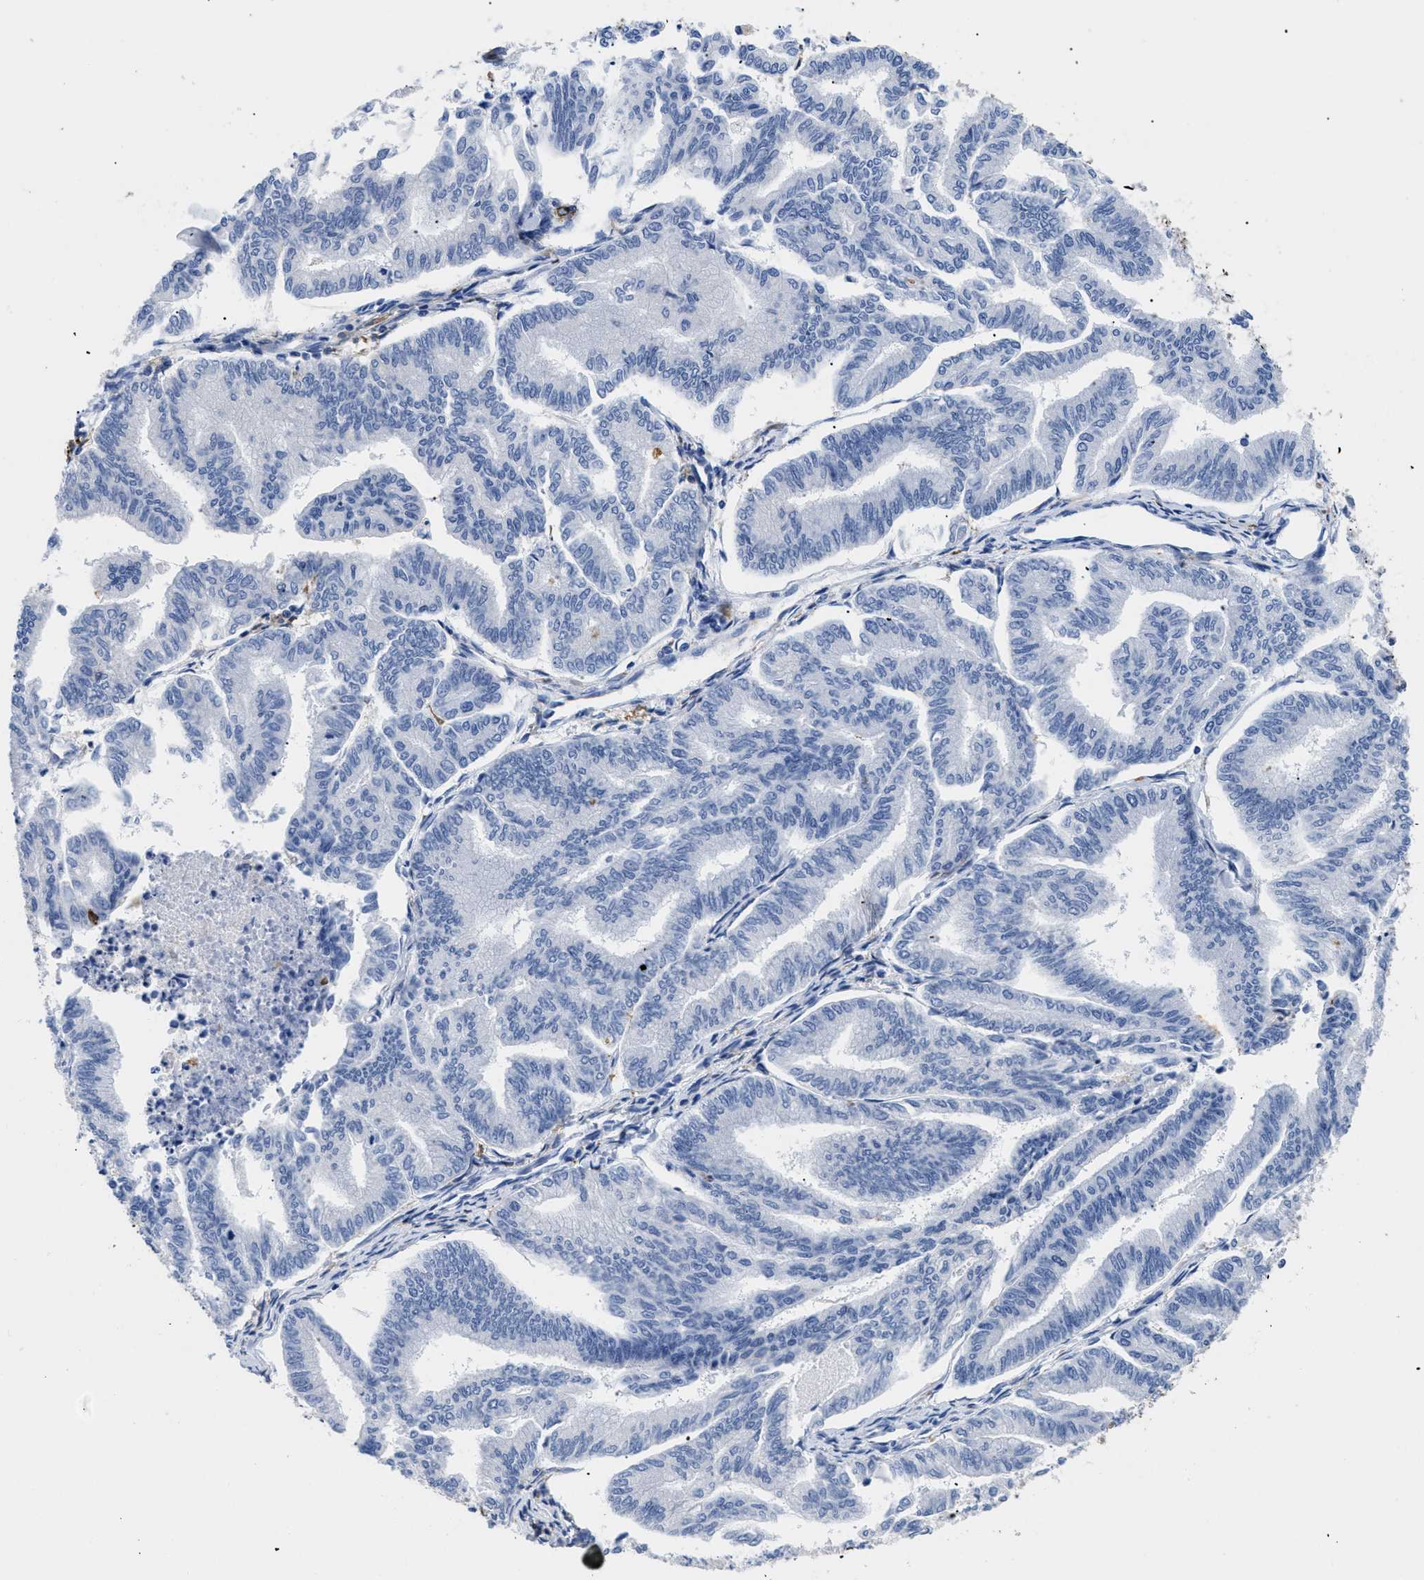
{"staining": {"intensity": "negative", "quantity": "none", "location": "none"}, "tissue": "endometrial cancer", "cell_type": "Tumor cells", "image_type": "cancer", "snomed": [{"axis": "morphology", "description": "Adenocarcinoma, NOS"}, {"axis": "topography", "description": "Endometrium"}], "caption": "An IHC image of adenocarcinoma (endometrial) is shown. There is no staining in tumor cells of adenocarcinoma (endometrial). The staining is performed using DAB brown chromogen with nuclei counter-stained in using hematoxylin.", "gene": "HLA-DPA1", "patient": {"sex": "female", "age": 79}}